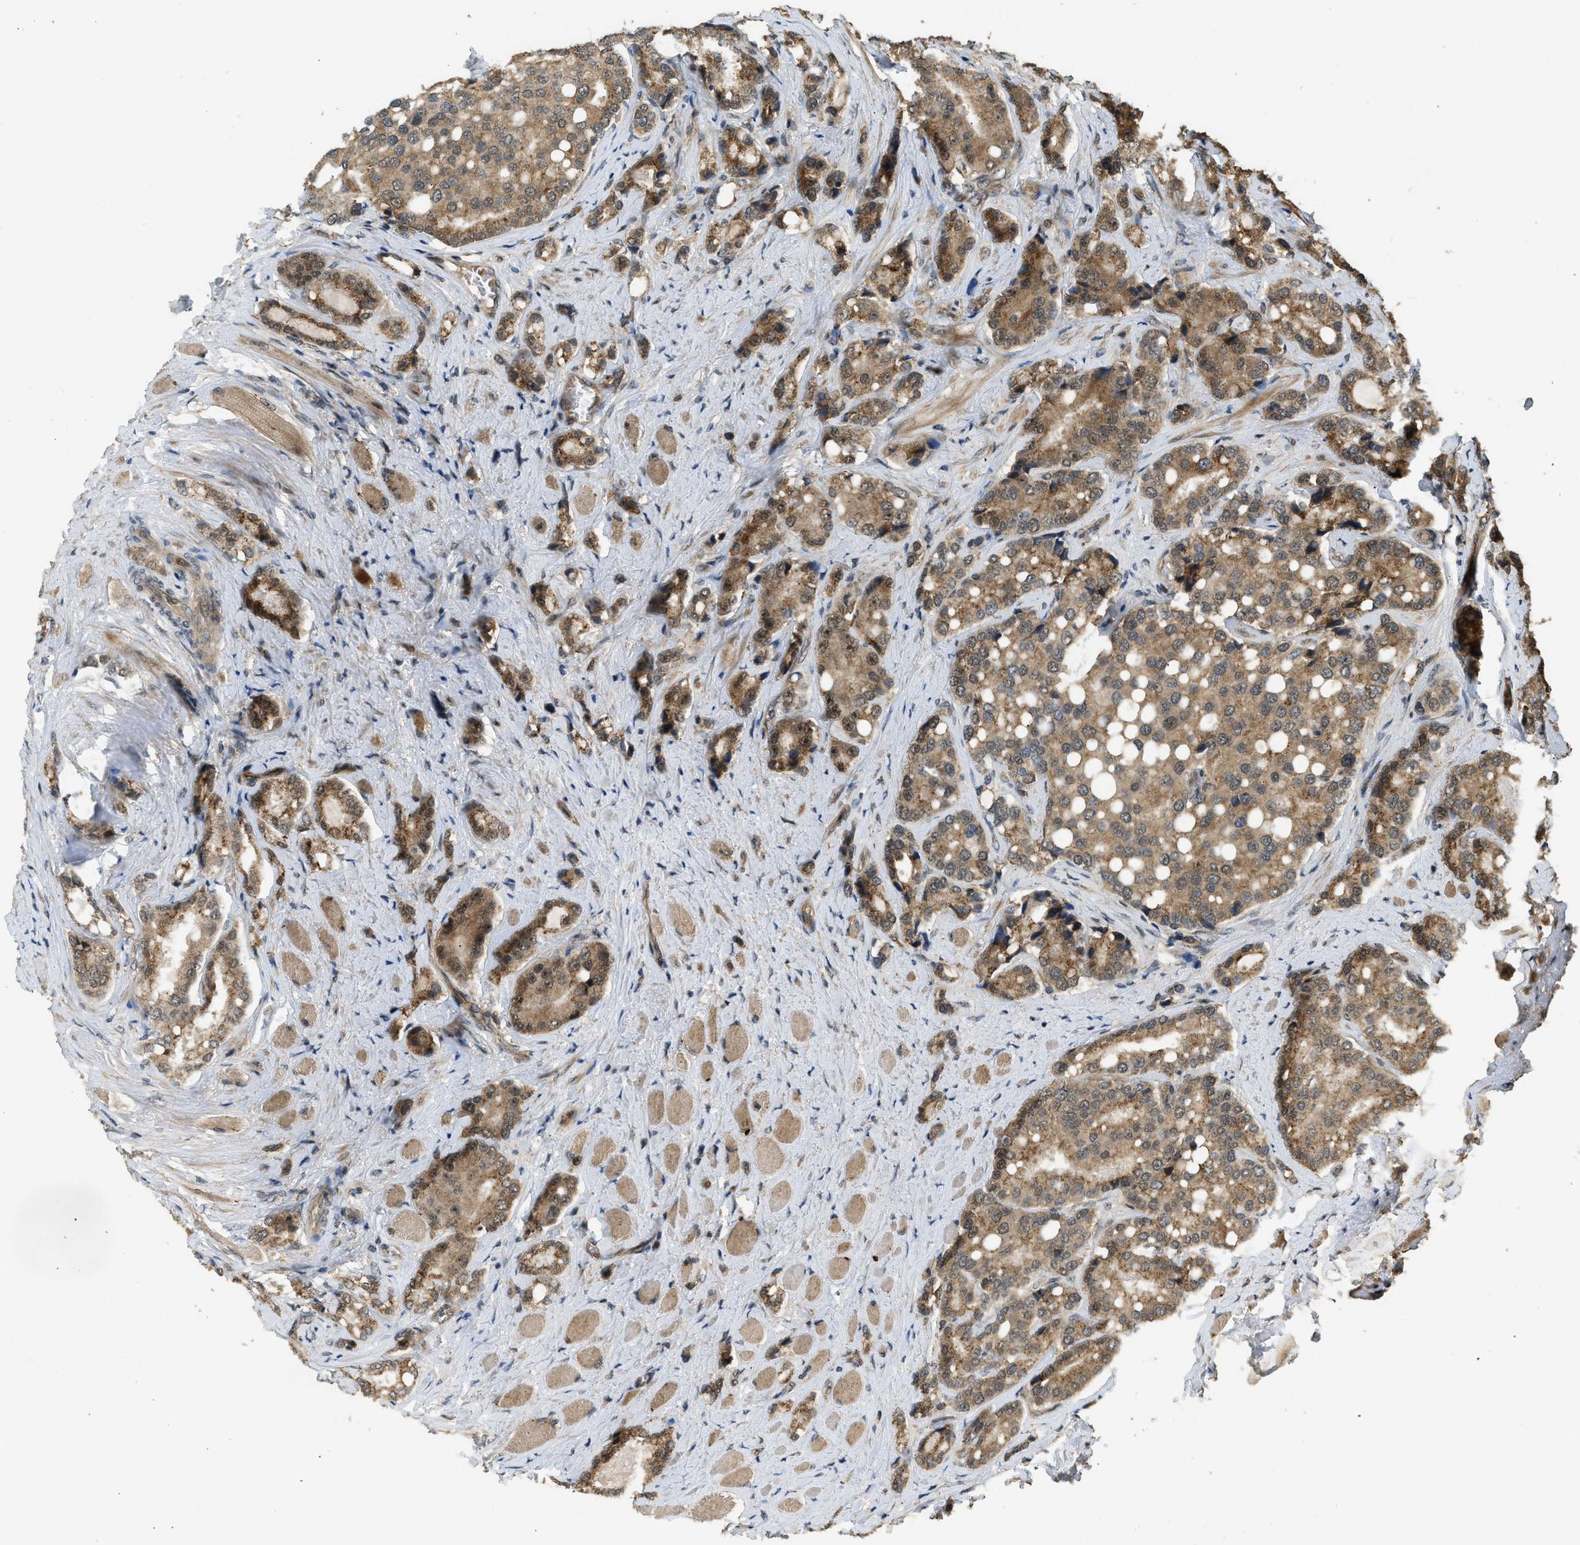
{"staining": {"intensity": "moderate", "quantity": ">75%", "location": "cytoplasmic/membranous"}, "tissue": "prostate cancer", "cell_type": "Tumor cells", "image_type": "cancer", "snomed": [{"axis": "morphology", "description": "Adenocarcinoma, High grade"}, {"axis": "topography", "description": "Prostate"}], "caption": "IHC histopathology image of neoplastic tissue: human prostate cancer stained using immunohistochemistry shows medium levels of moderate protein expression localized specifically in the cytoplasmic/membranous of tumor cells, appearing as a cytoplasmic/membranous brown color.", "gene": "GET1", "patient": {"sex": "male", "age": 50}}